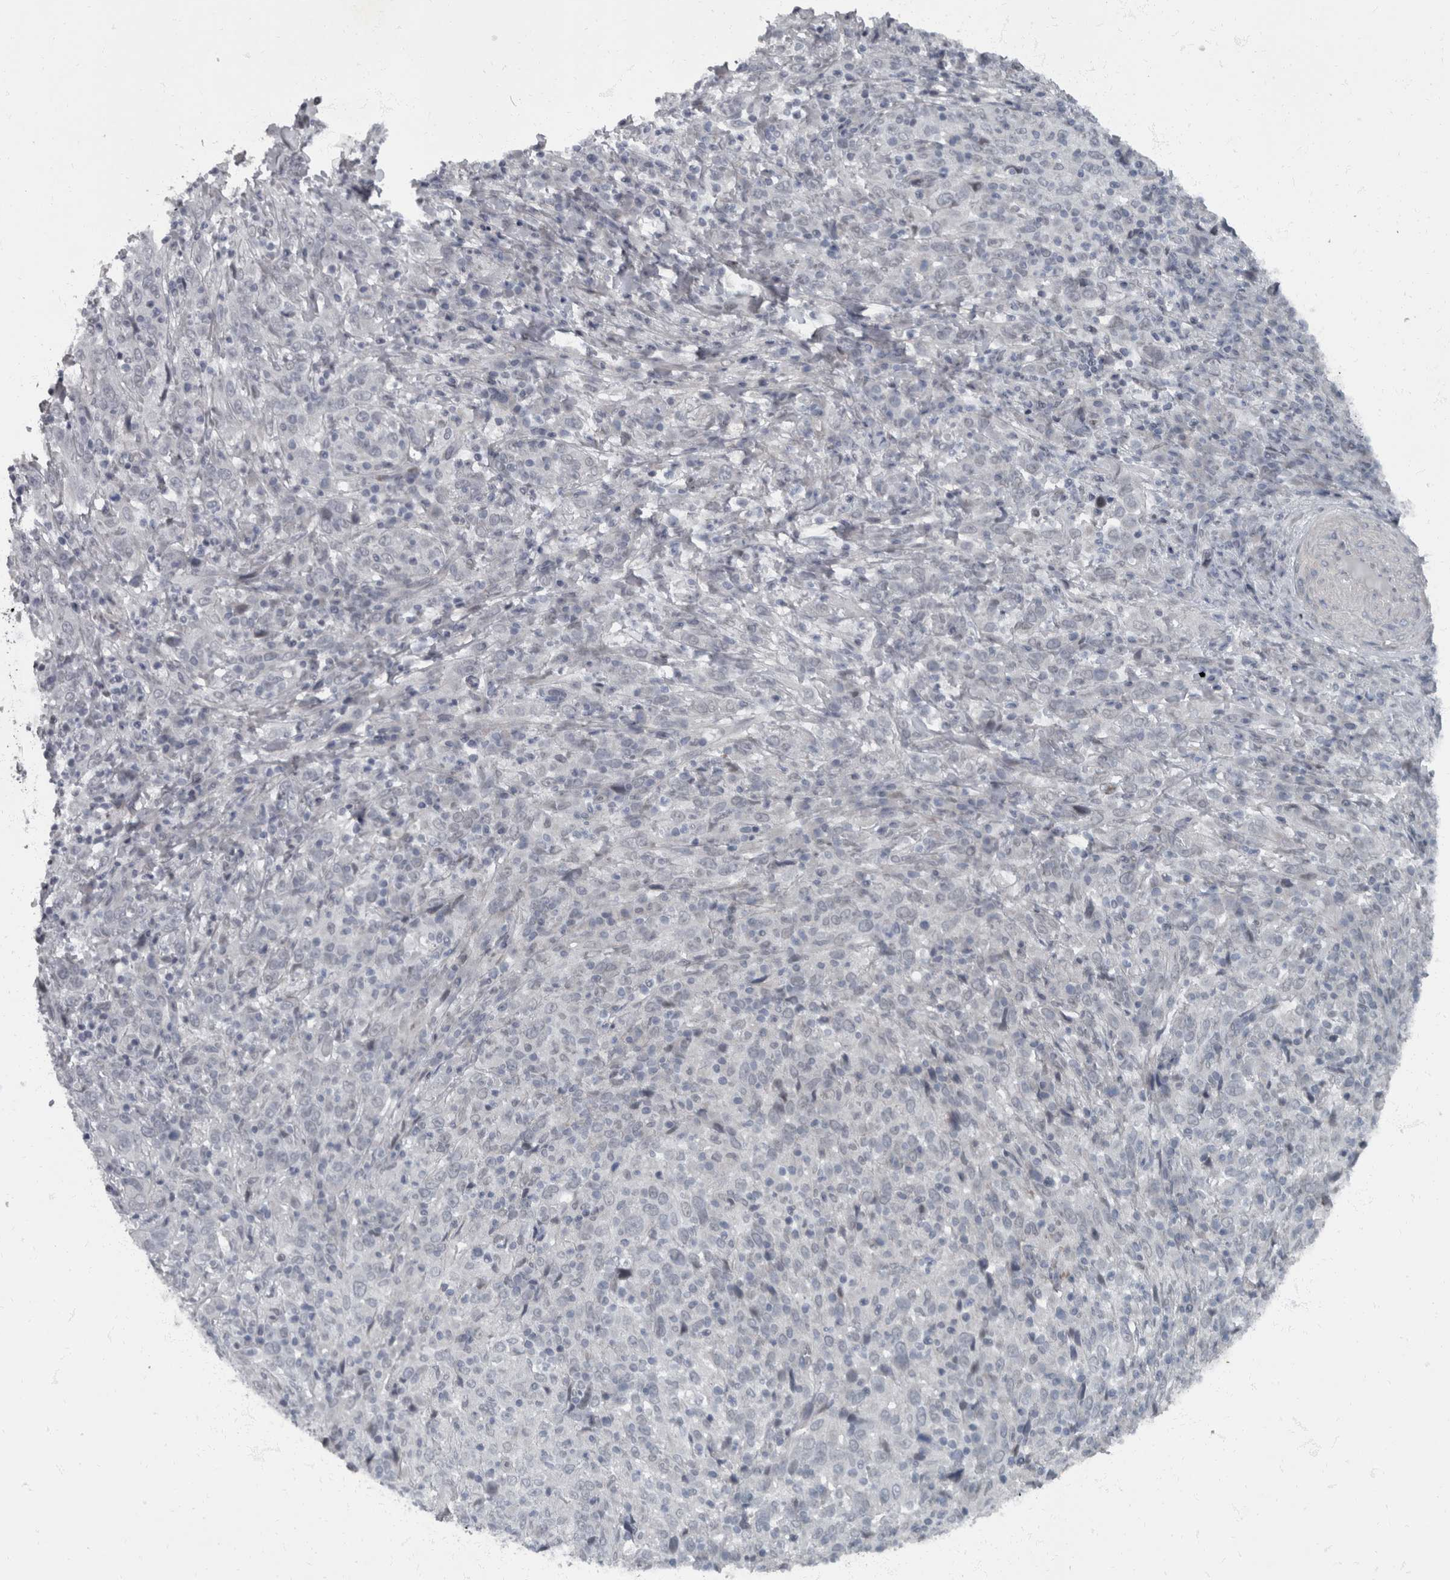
{"staining": {"intensity": "negative", "quantity": "none", "location": "none"}, "tissue": "cervical cancer", "cell_type": "Tumor cells", "image_type": "cancer", "snomed": [{"axis": "morphology", "description": "Squamous cell carcinoma, NOS"}, {"axis": "topography", "description": "Cervix"}], "caption": "Image shows no significant protein staining in tumor cells of cervical cancer (squamous cell carcinoma).", "gene": "WDR33", "patient": {"sex": "female", "age": 46}}